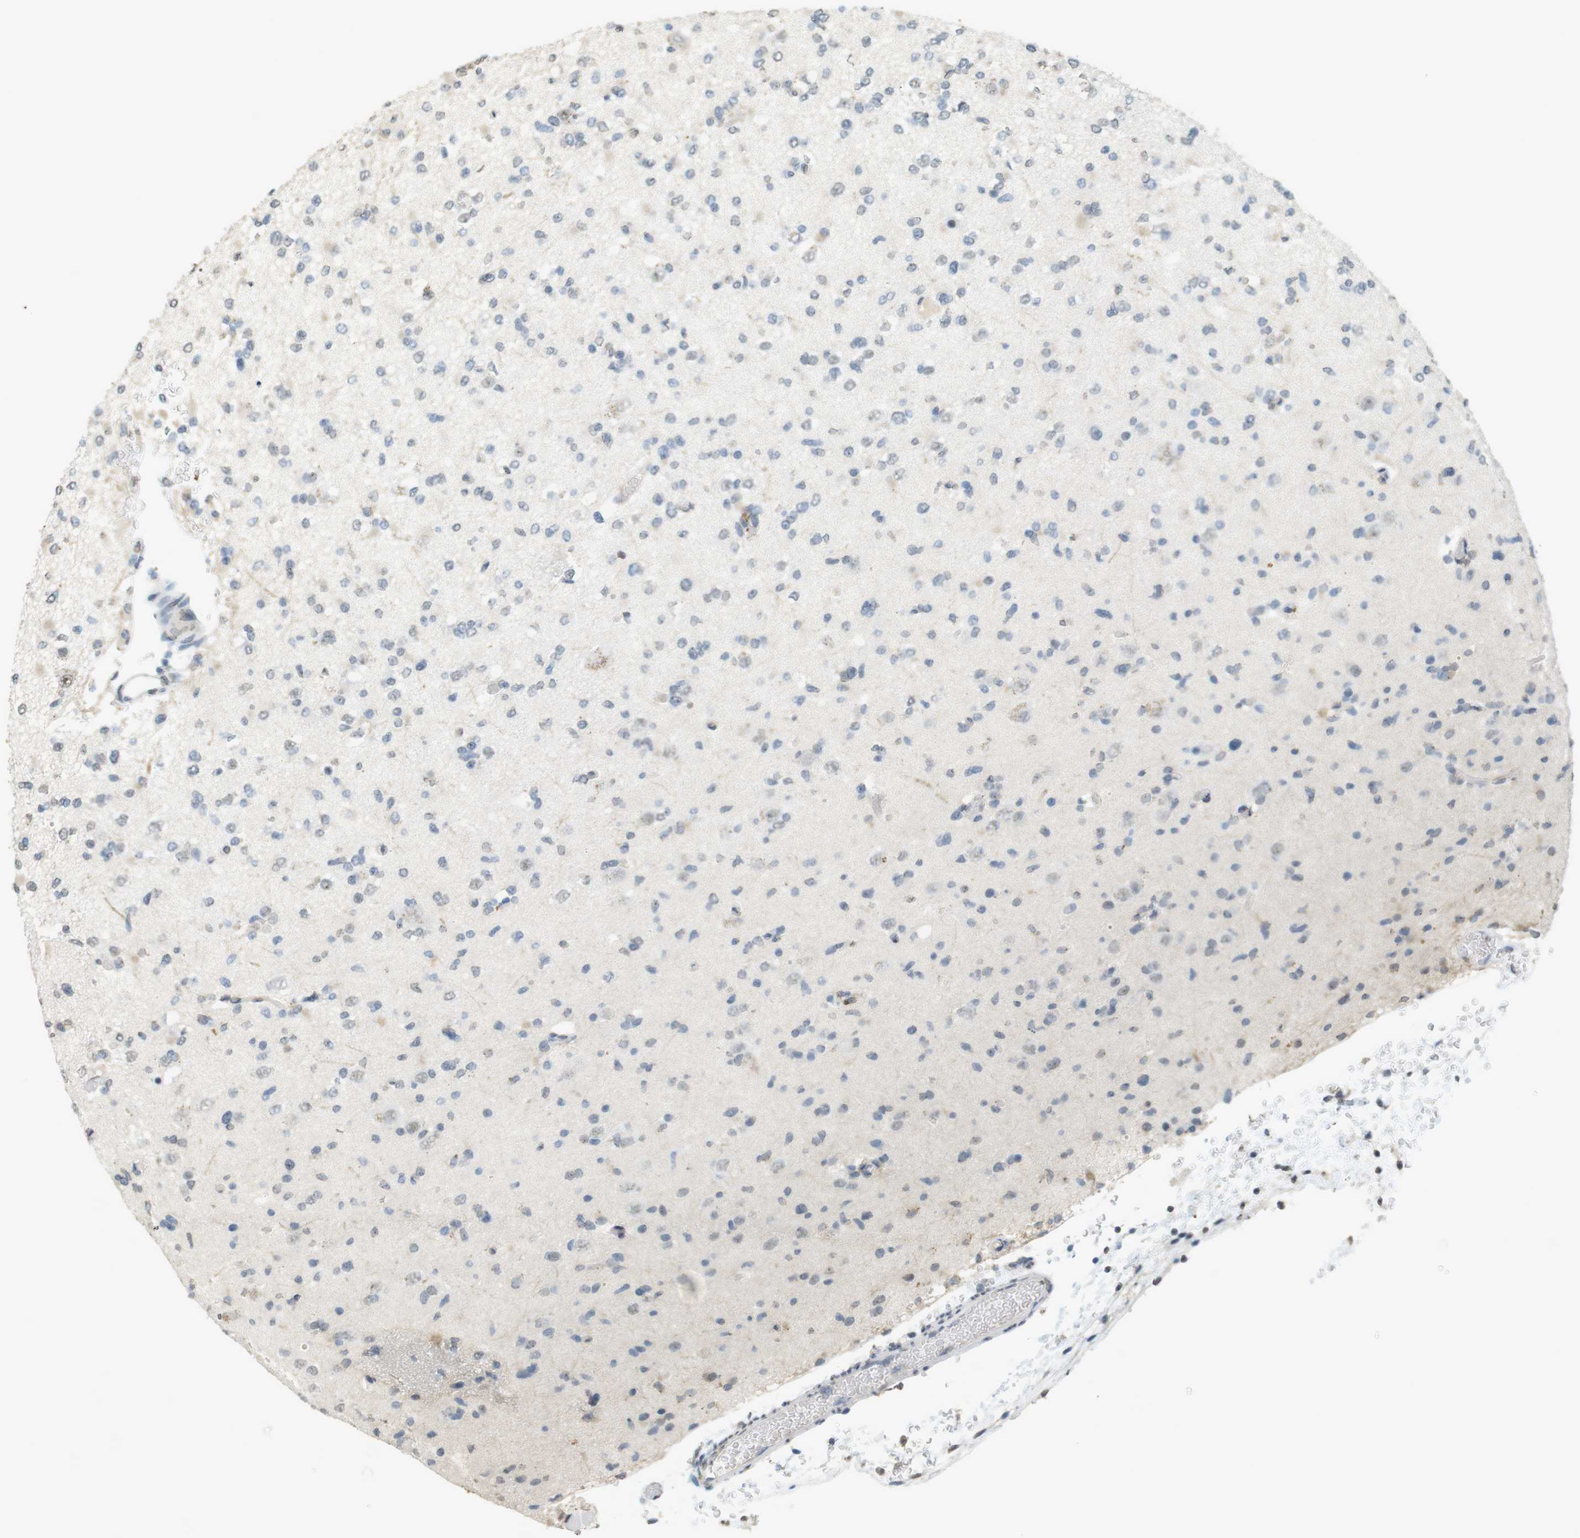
{"staining": {"intensity": "negative", "quantity": "none", "location": "none"}, "tissue": "glioma", "cell_type": "Tumor cells", "image_type": "cancer", "snomed": [{"axis": "morphology", "description": "Glioma, malignant, Low grade"}, {"axis": "topography", "description": "Brain"}], "caption": "This is a image of IHC staining of low-grade glioma (malignant), which shows no expression in tumor cells.", "gene": "FZD10", "patient": {"sex": "female", "age": 22}}